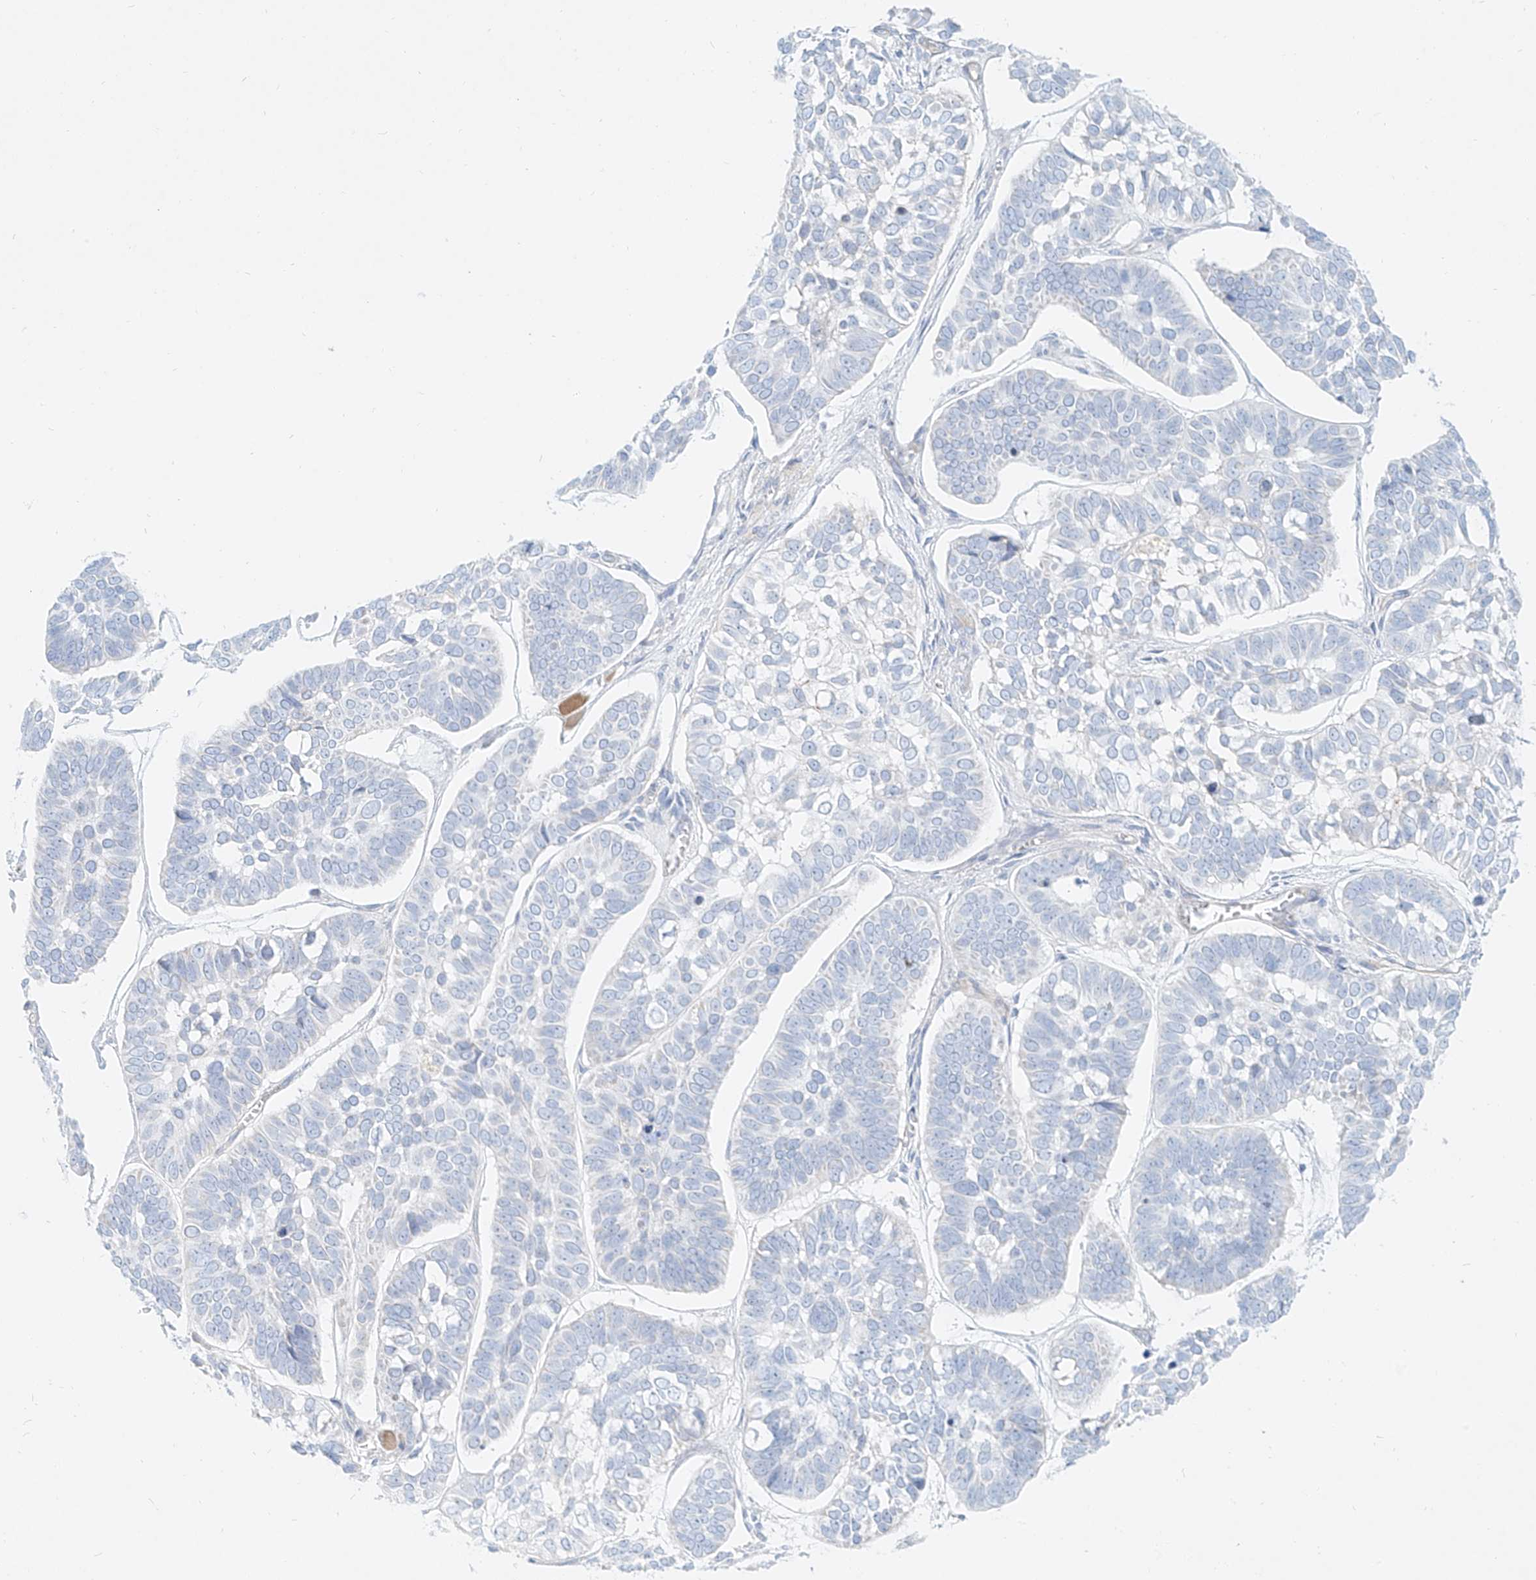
{"staining": {"intensity": "negative", "quantity": "none", "location": "none"}, "tissue": "skin cancer", "cell_type": "Tumor cells", "image_type": "cancer", "snomed": [{"axis": "morphology", "description": "Basal cell carcinoma"}, {"axis": "topography", "description": "Skin"}], "caption": "Immunohistochemistry of skin basal cell carcinoma displays no expression in tumor cells. The staining was performed using DAB to visualize the protein expression in brown, while the nuclei were stained in blue with hematoxylin (Magnification: 20x).", "gene": "AJM1", "patient": {"sex": "male", "age": 62}}